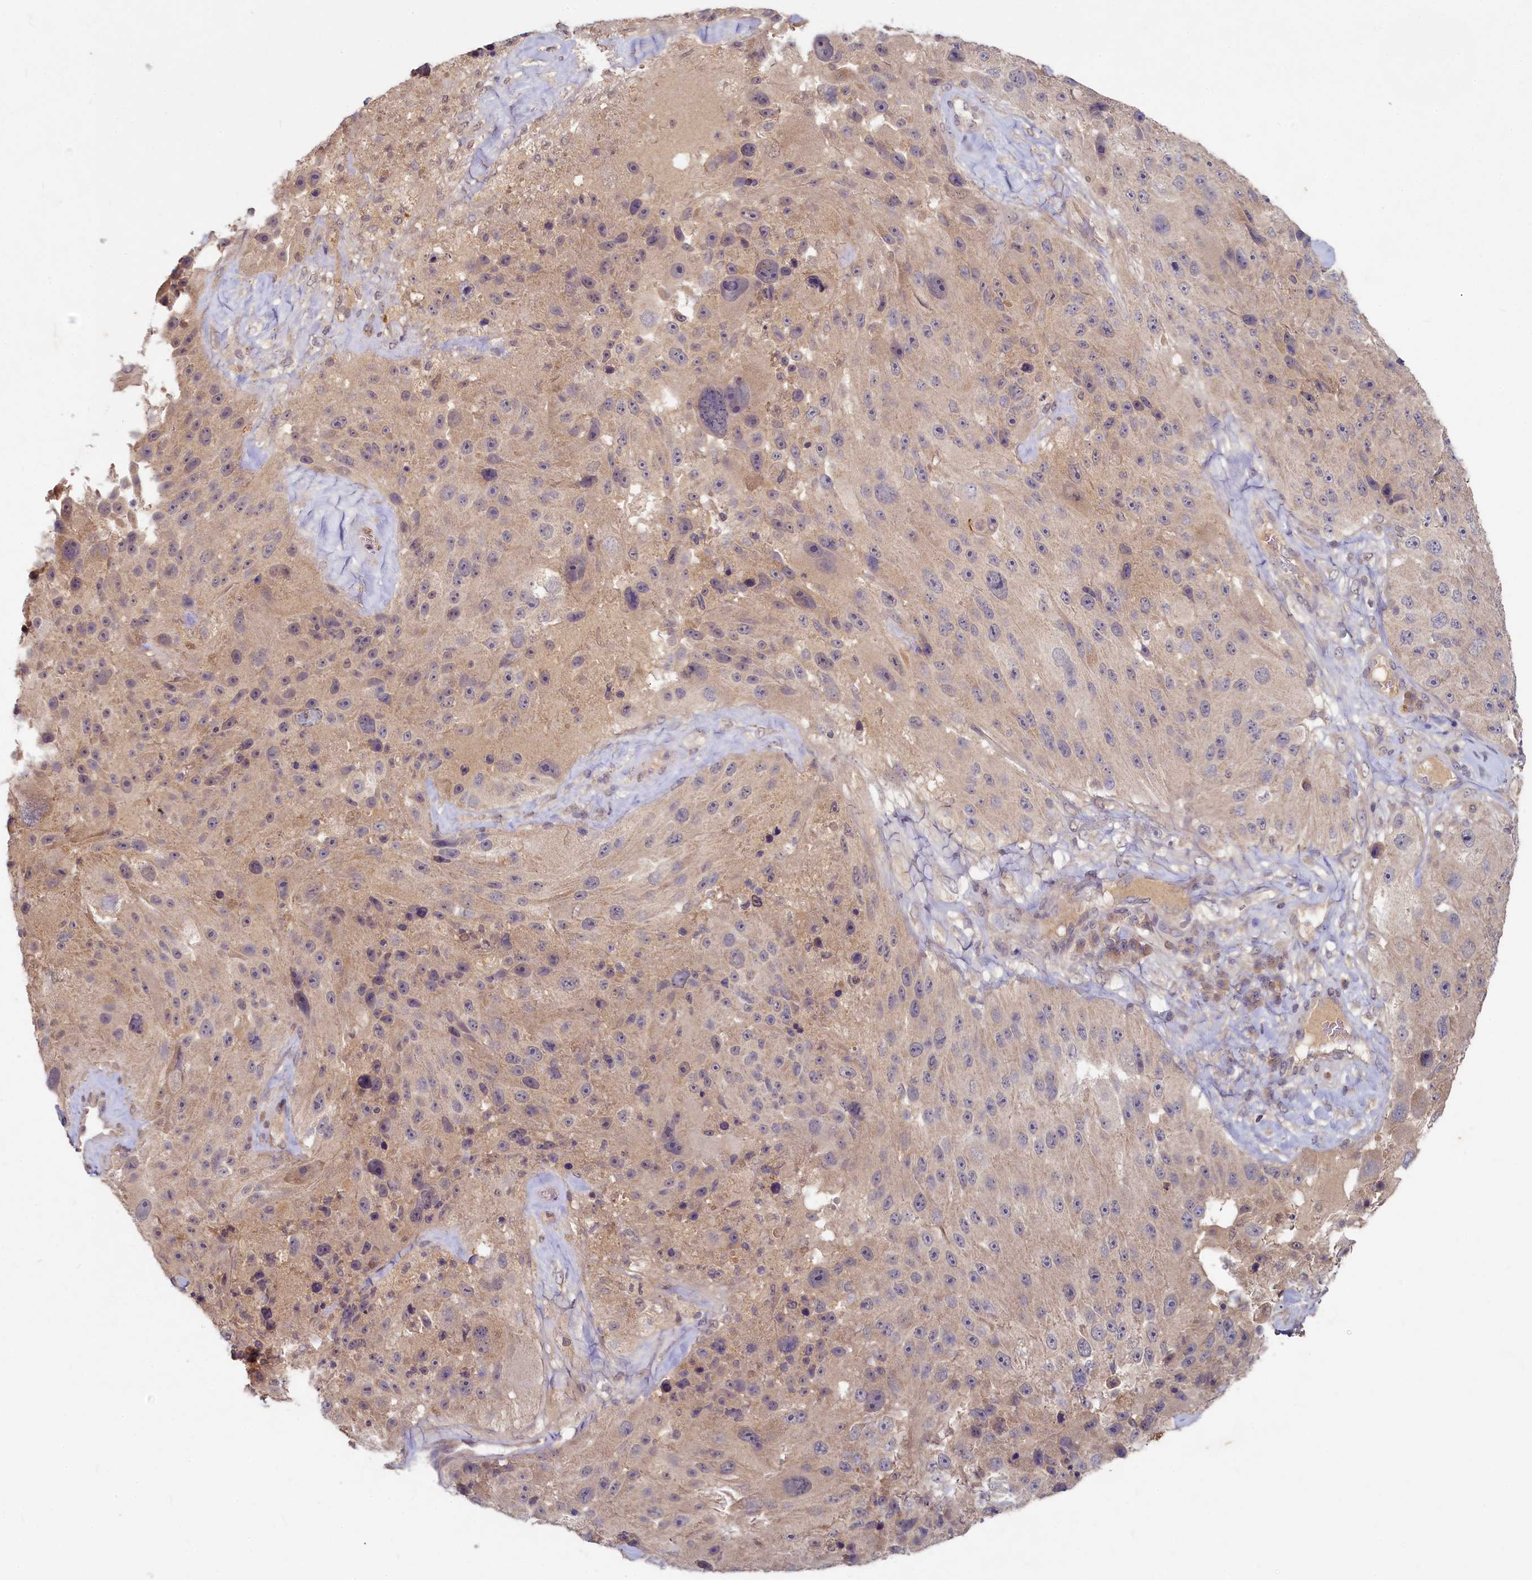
{"staining": {"intensity": "weak", "quantity": "<25%", "location": "cytoplasmic/membranous"}, "tissue": "melanoma", "cell_type": "Tumor cells", "image_type": "cancer", "snomed": [{"axis": "morphology", "description": "Malignant melanoma, Metastatic site"}, {"axis": "topography", "description": "Lymph node"}], "caption": "DAB (3,3'-diaminobenzidine) immunohistochemical staining of melanoma displays no significant staining in tumor cells.", "gene": "HERC3", "patient": {"sex": "male", "age": 62}}